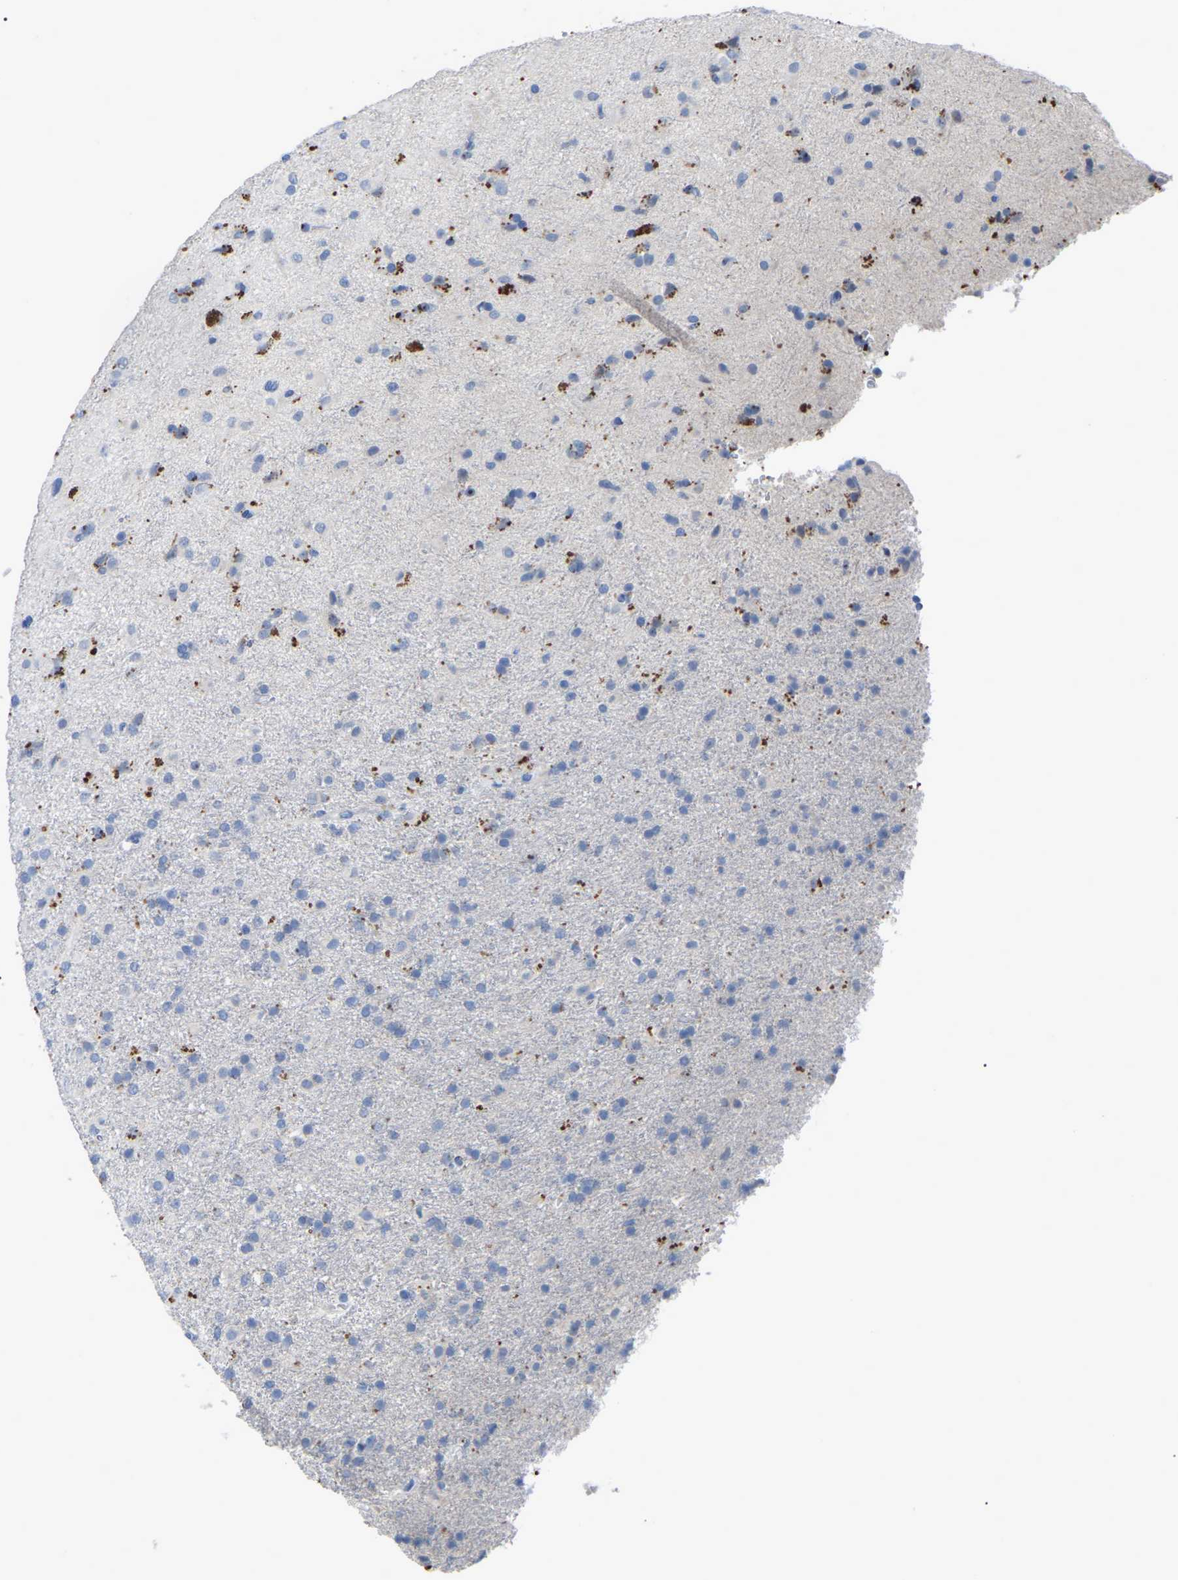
{"staining": {"intensity": "negative", "quantity": "none", "location": "none"}, "tissue": "glioma", "cell_type": "Tumor cells", "image_type": "cancer", "snomed": [{"axis": "morphology", "description": "Glioma, malignant, Low grade"}, {"axis": "topography", "description": "Brain"}], "caption": "Immunohistochemical staining of glioma demonstrates no significant positivity in tumor cells. Brightfield microscopy of immunohistochemistry (IHC) stained with DAB (3,3'-diaminobenzidine) (brown) and hematoxylin (blue), captured at high magnification.", "gene": "SMPD2", "patient": {"sex": "male", "age": 65}}